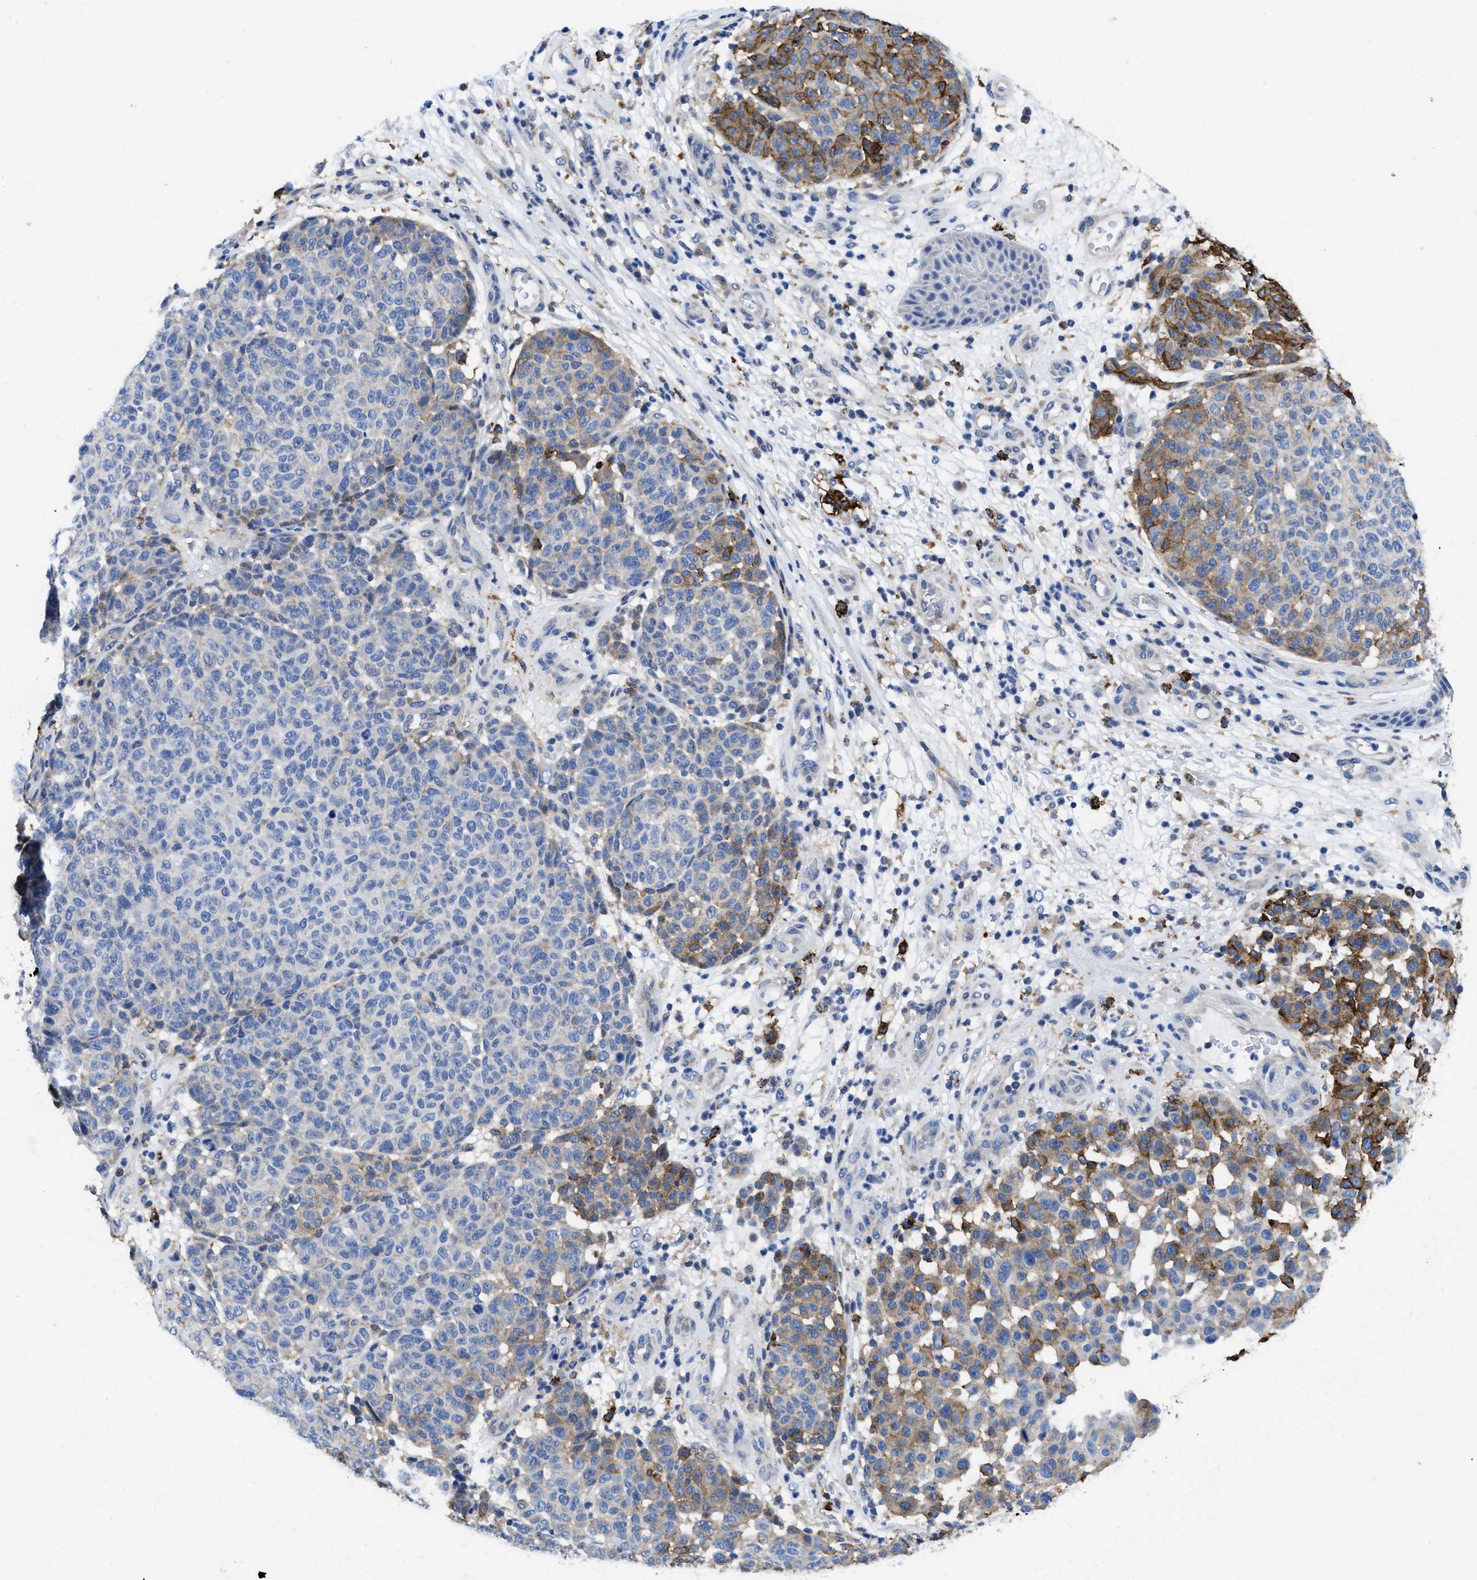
{"staining": {"intensity": "moderate", "quantity": "<25%", "location": "cytoplasmic/membranous"}, "tissue": "melanoma", "cell_type": "Tumor cells", "image_type": "cancer", "snomed": [{"axis": "morphology", "description": "Malignant melanoma, NOS"}, {"axis": "topography", "description": "Skin"}], "caption": "High-magnification brightfield microscopy of malignant melanoma stained with DAB (3,3'-diaminobenzidine) (brown) and counterstained with hematoxylin (blue). tumor cells exhibit moderate cytoplasmic/membranous positivity is present in approximately<25% of cells.", "gene": "HLA-DPA1", "patient": {"sex": "male", "age": 59}}